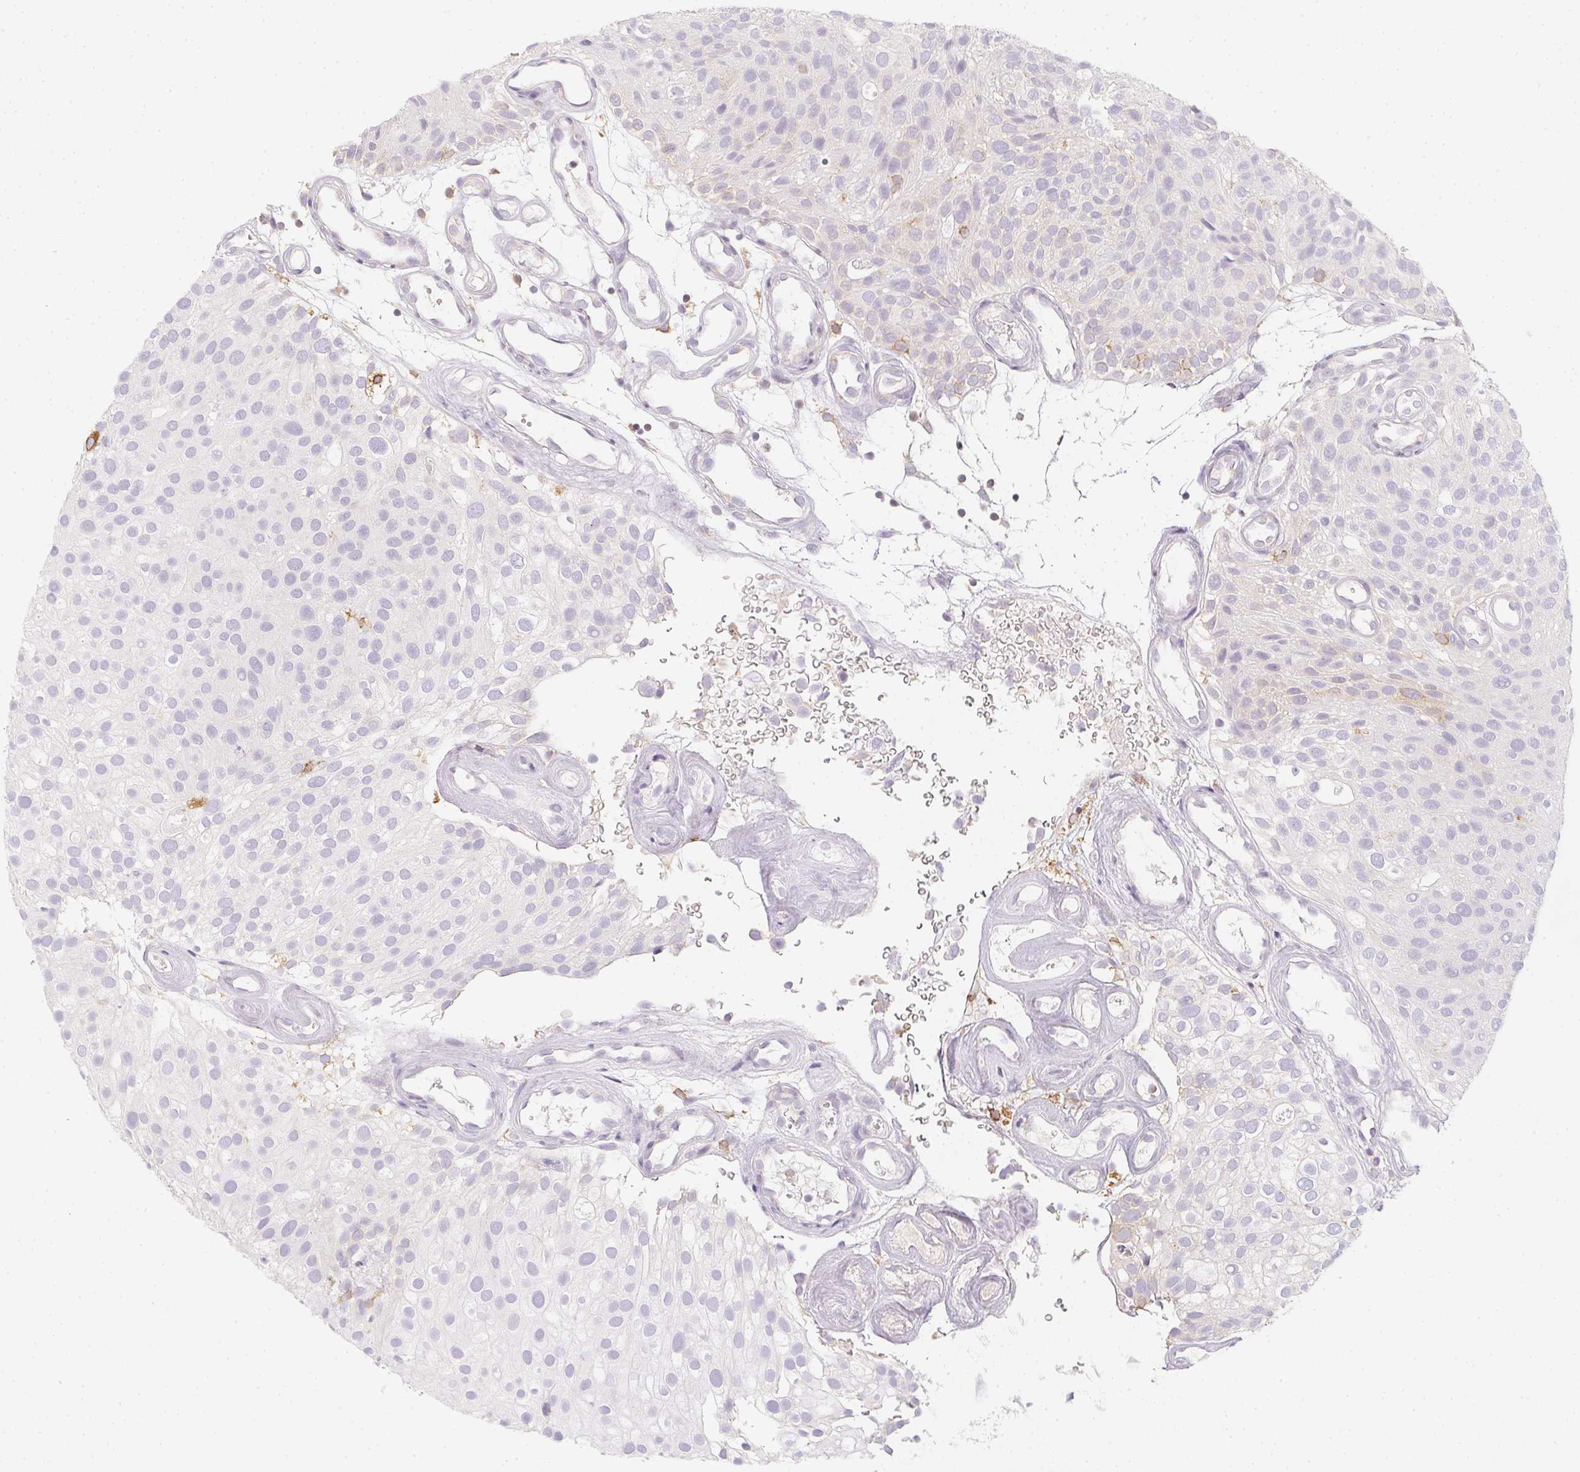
{"staining": {"intensity": "negative", "quantity": "none", "location": "none"}, "tissue": "urothelial cancer", "cell_type": "Tumor cells", "image_type": "cancer", "snomed": [{"axis": "morphology", "description": "Urothelial carcinoma, Low grade"}, {"axis": "topography", "description": "Urinary bladder"}], "caption": "The IHC photomicrograph has no significant positivity in tumor cells of low-grade urothelial carcinoma tissue.", "gene": "SOAT1", "patient": {"sex": "male", "age": 78}}